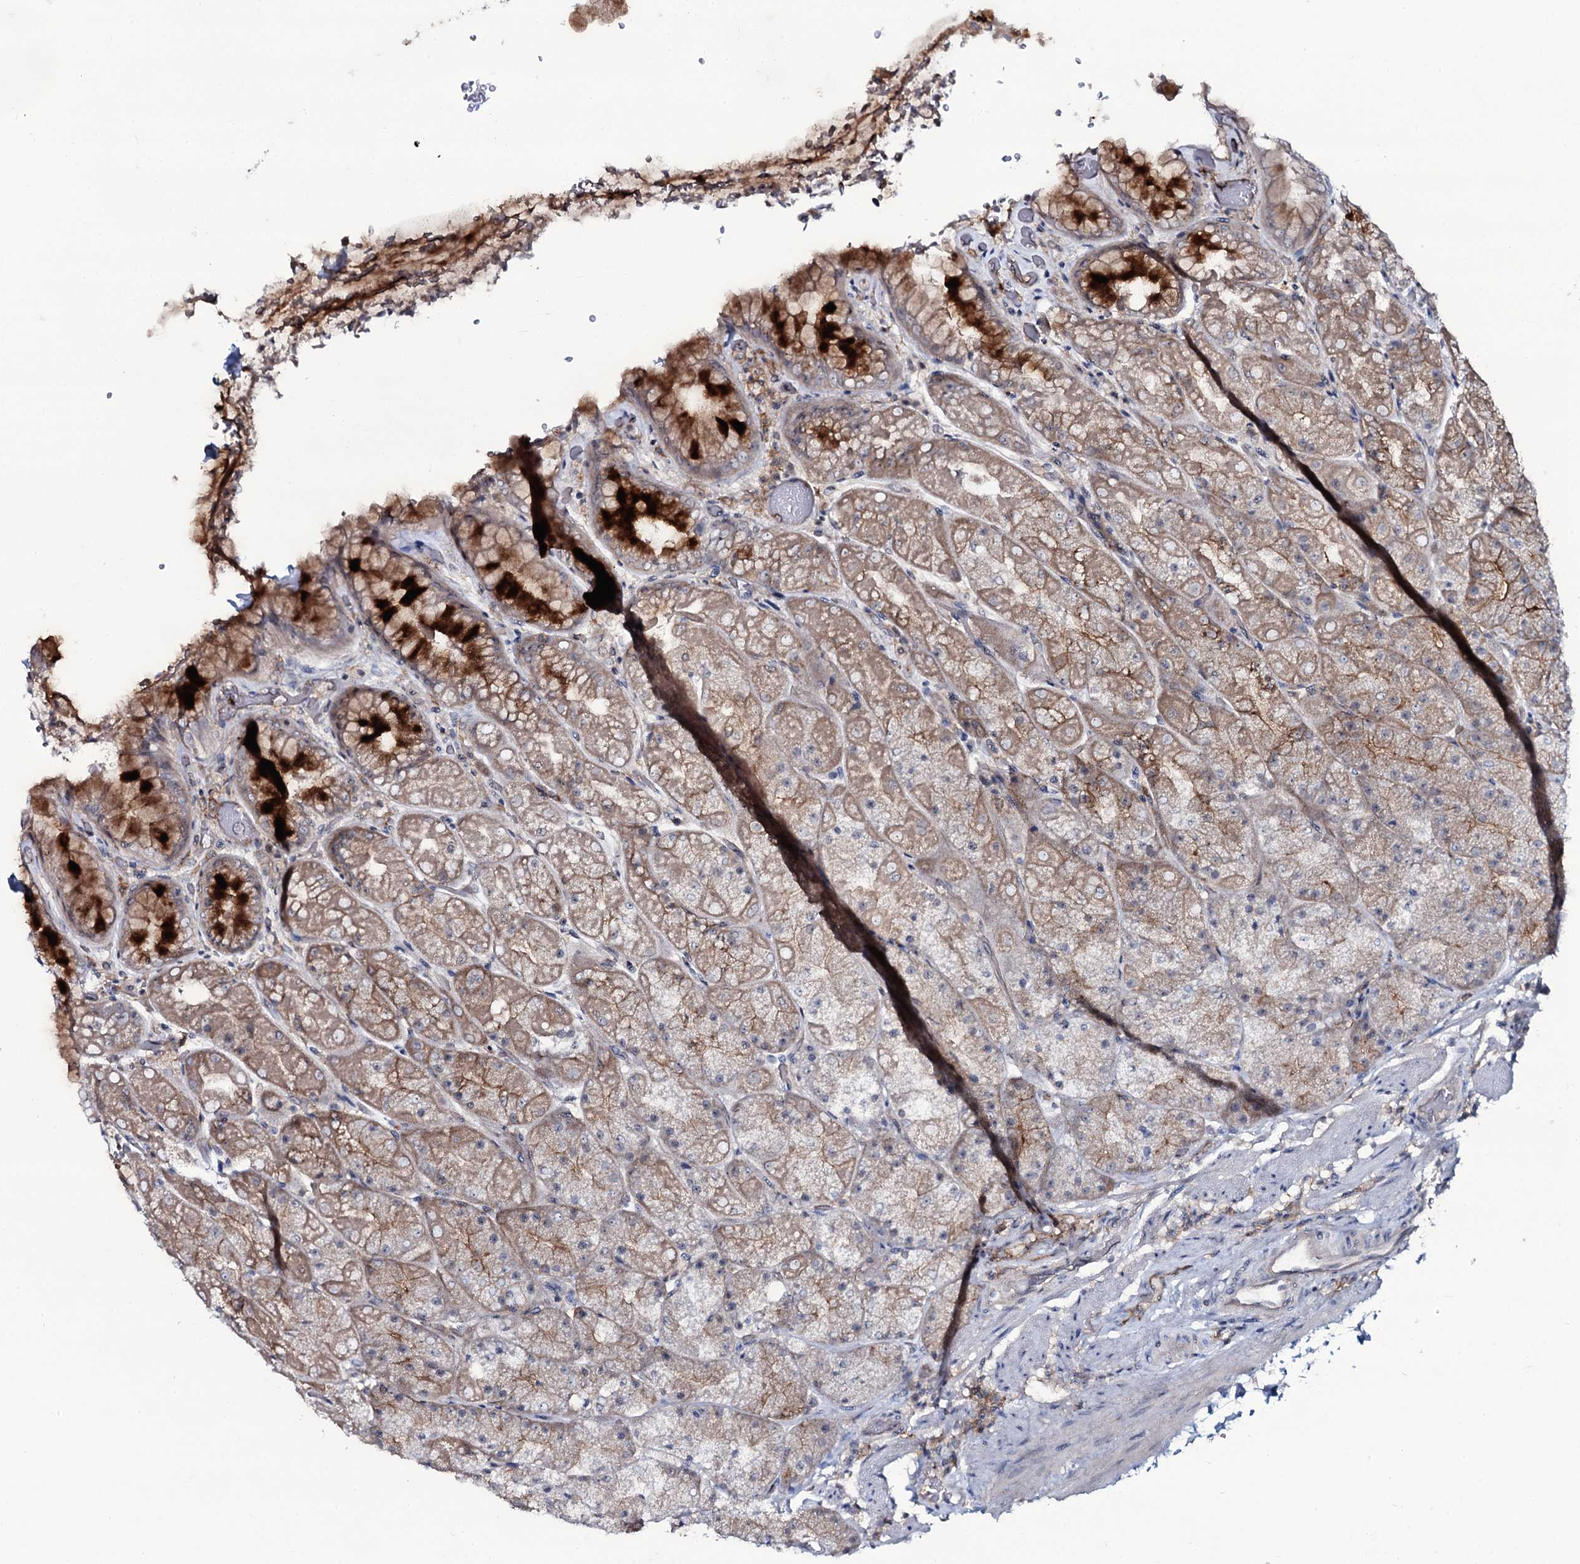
{"staining": {"intensity": "strong", "quantity": "<25%", "location": "cytoplasmic/membranous"}, "tissue": "stomach", "cell_type": "Glandular cells", "image_type": "normal", "snomed": [{"axis": "morphology", "description": "Normal tissue, NOS"}, {"axis": "topography", "description": "Stomach, upper"}, {"axis": "topography", "description": "Stomach, lower"}], "caption": "Stomach was stained to show a protein in brown. There is medium levels of strong cytoplasmic/membranous expression in about <25% of glandular cells. (DAB (3,3'-diaminobenzidine) IHC, brown staining for protein, blue staining for nuclei).", "gene": "SNAP23", "patient": {"sex": "male", "age": 67}}